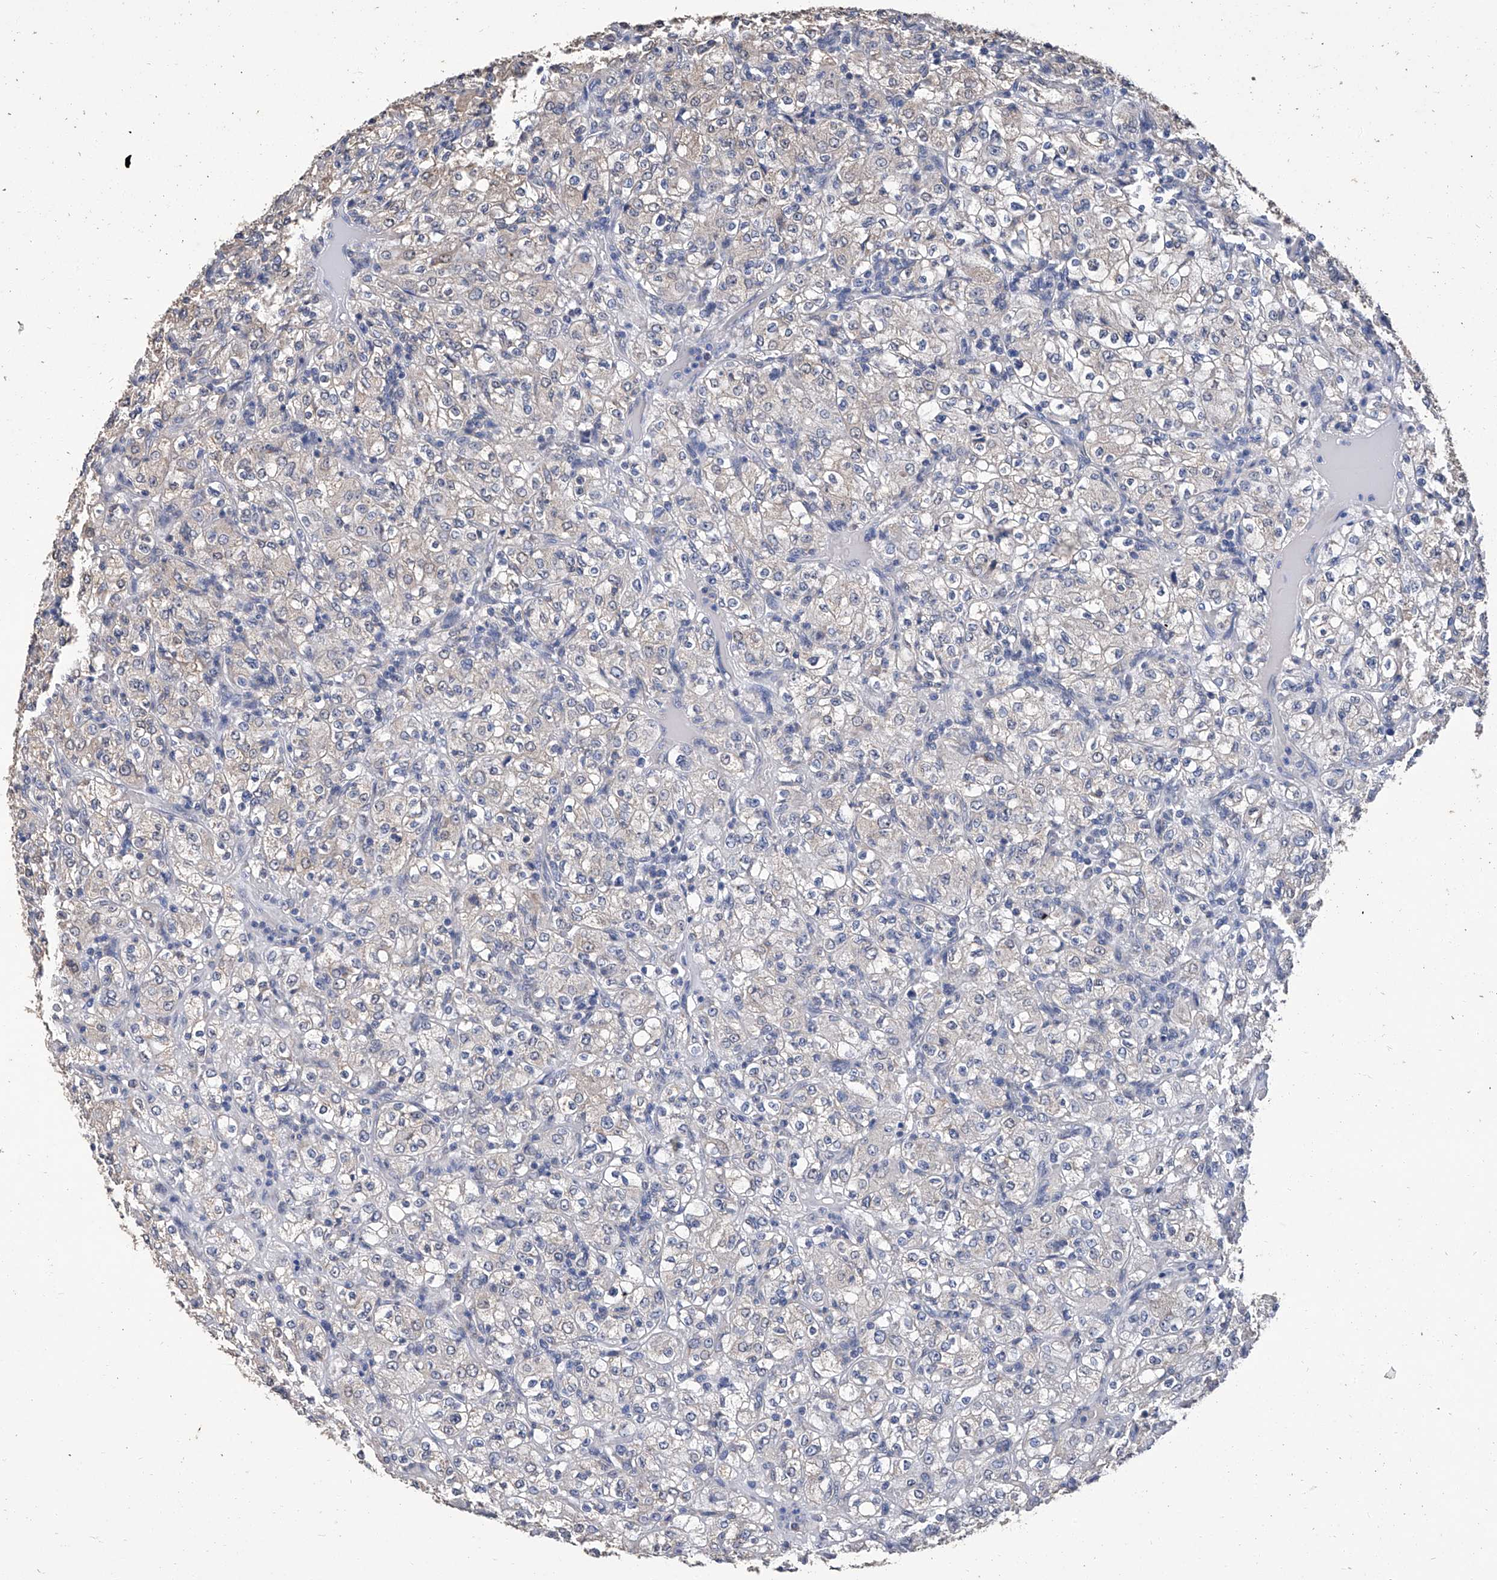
{"staining": {"intensity": "negative", "quantity": "none", "location": "none"}, "tissue": "renal cancer", "cell_type": "Tumor cells", "image_type": "cancer", "snomed": [{"axis": "morphology", "description": "Normal tissue, NOS"}, {"axis": "morphology", "description": "Adenocarcinoma, NOS"}, {"axis": "topography", "description": "Kidney"}], "caption": "Tumor cells are negative for protein expression in human renal cancer.", "gene": "GPT", "patient": {"sex": "female", "age": 72}}